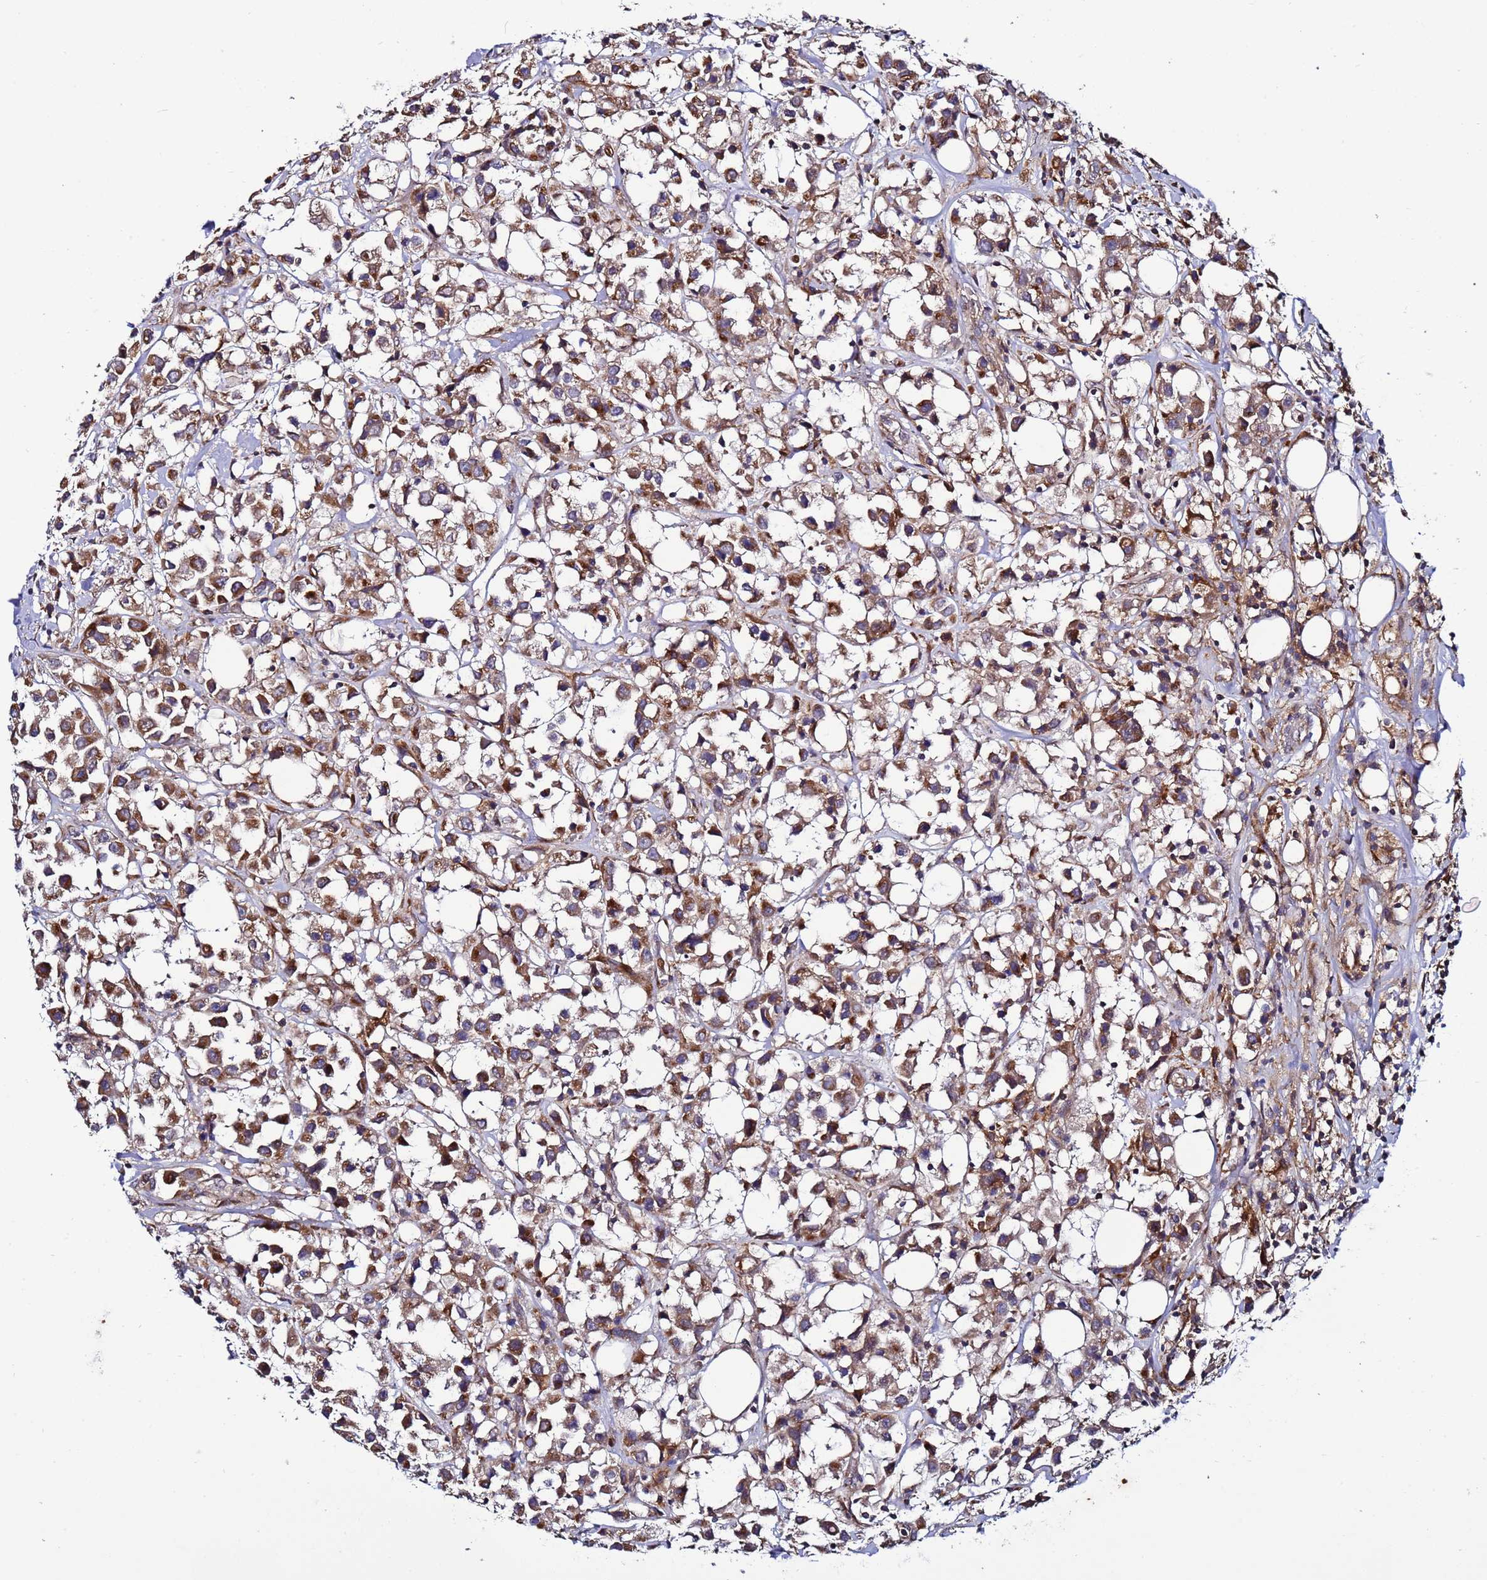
{"staining": {"intensity": "strong", "quantity": ">75%", "location": "cytoplasmic/membranous"}, "tissue": "breast cancer", "cell_type": "Tumor cells", "image_type": "cancer", "snomed": [{"axis": "morphology", "description": "Duct carcinoma"}, {"axis": "topography", "description": "Breast"}], "caption": "Breast cancer stained for a protein displays strong cytoplasmic/membranous positivity in tumor cells. Using DAB (brown) and hematoxylin (blue) stains, captured at high magnification using brightfield microscopy.", "gene": "TMEM176B", "patient": {"sex": "female", "age": 61}}